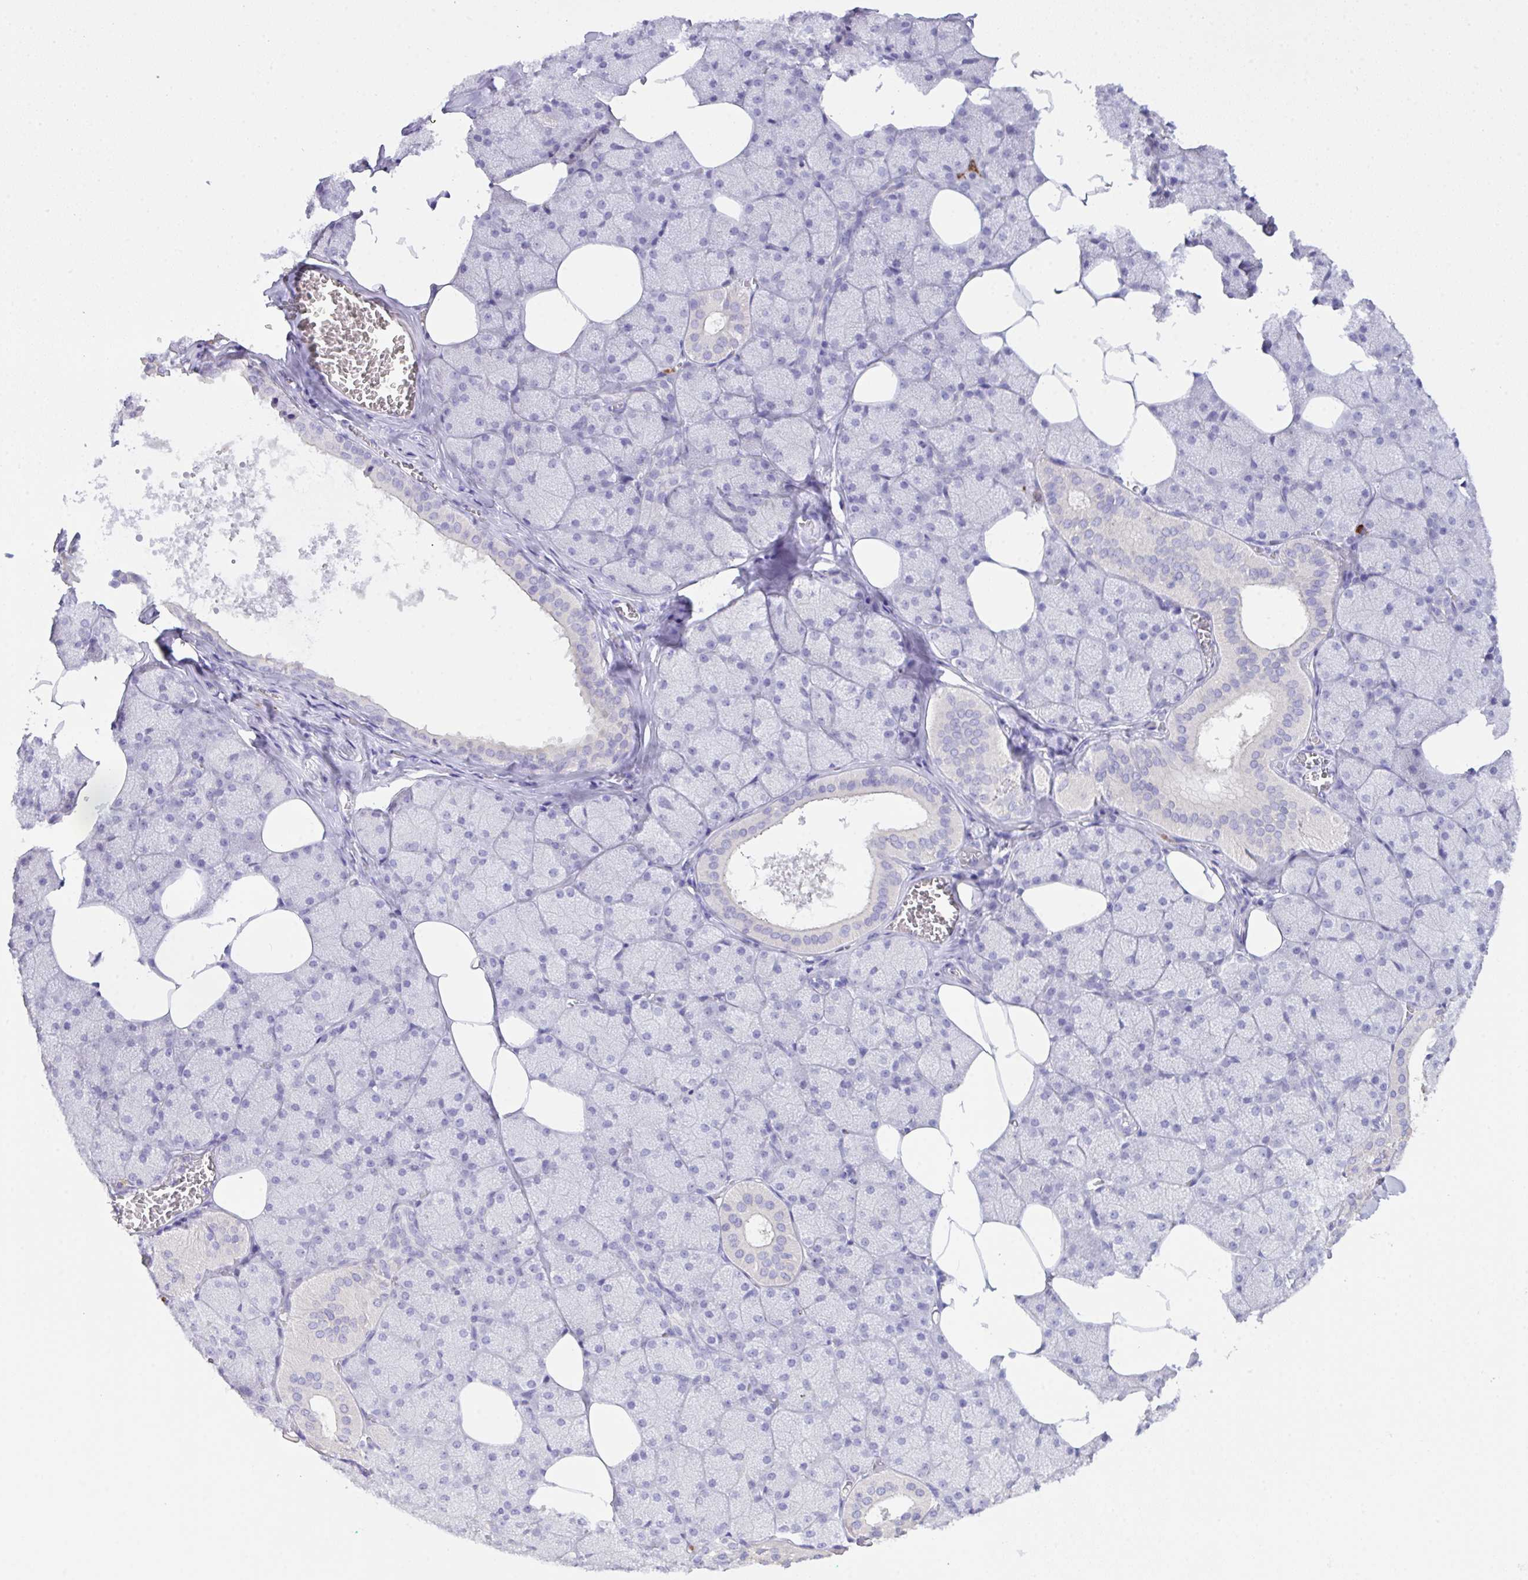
{"staining": {"intensity": "negative", "quantity": "none", "location": "none"}, "tissue": "salivary gland", "cell_type": "Glandular cells", "image_type": "normal", "snomed": [{"axis": "morphology", "description": "Normal tissue, NOS"}, {"axis": "topography", "description": "Salivary gland"}, {"axis": "topography", "description": "Peripheral nerve tissue"}], "caption": "The micrograph demonstrates no staining of glandular cells in benign salivary gland.", "gene": "CST11", "patient": {"sex": "male", "age": 38}}